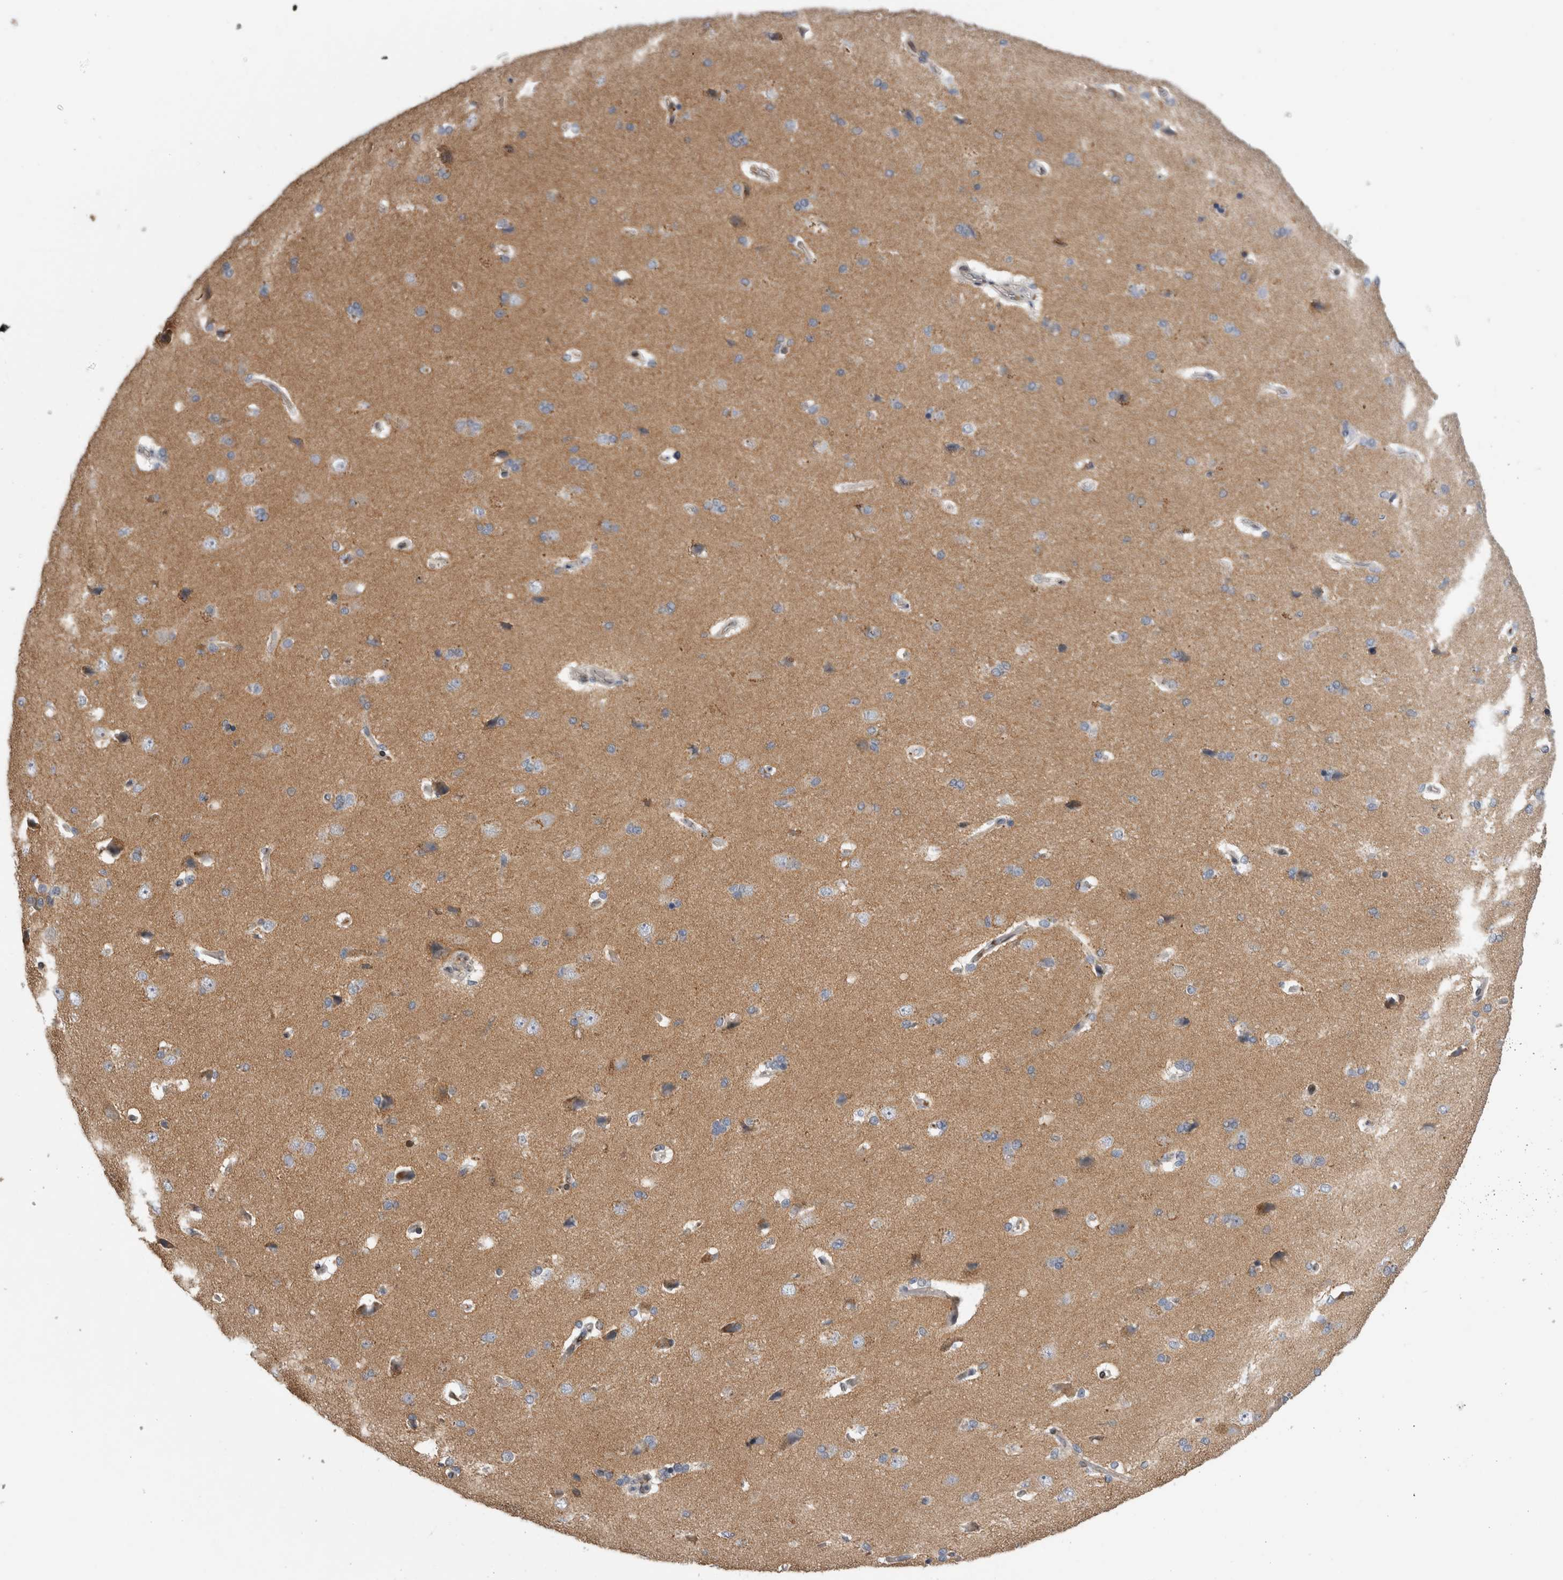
{"staining": {"intensity": "negative", "quantity": "none", "location": "none"}, "tissue": "cerebral cortex", "cell_type": "Endothelial cells", "image_type": "normal", "snomed": [{"axis": "morphology", "description": "Normal tissue, NOS"}, {"axis": "topography", "description": "Cerebral cortex"}], "caption": "Immunohistochemistry histopathology image of normal cerebral cortex: human cerebral cortex stained with DAB demonstrates no significant protein positivity in endothelial cells. (DAB (3,3'-diaminobenzidine) immunohistochemistry, high magnification).", "gene": "DMTN", "patient": {"sex": "male", "age": 62}}